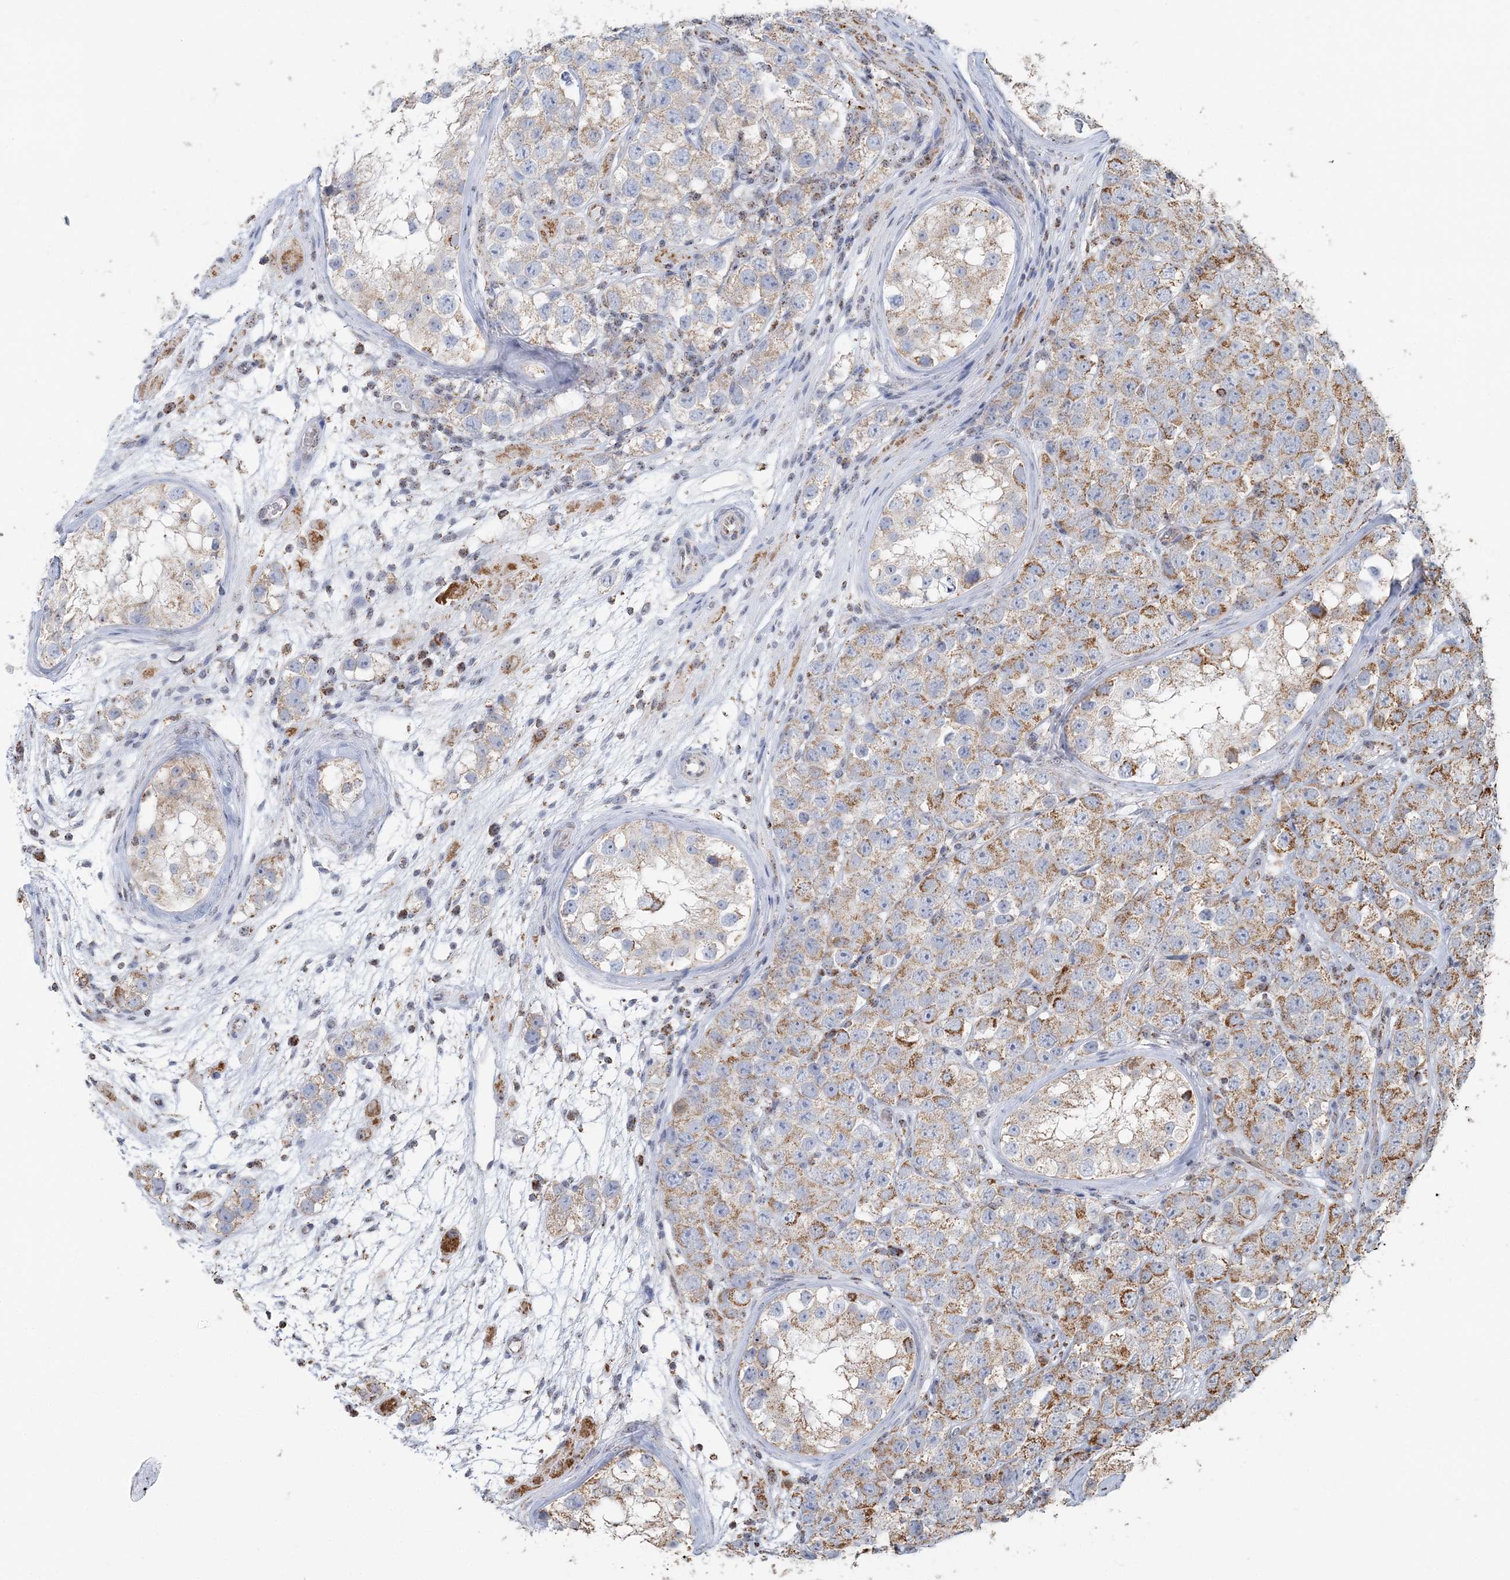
{"staining": {"intensity": "moderate", "quantity": ">75%", "location": "cytoplasmic/membranous"}, "tissue": "testis cancer", "cell_type": "Tumor cells", "image_type": "cancer", "snomed": [{"axis": "morphology", "description": "Seminoma, NOS"}, {"axis": "topography", "description": "Testis"}], "caption": "Protein staining of testis seminoma tissue displays moderate cytoplasmic/membranous expression in approximately >75% of tumor cells. Ihc stains the protein of interest in brown and the nuclei are stained blue.", "gene": "SUCLG1", "patient": {"sex": "male", "age": 28}}